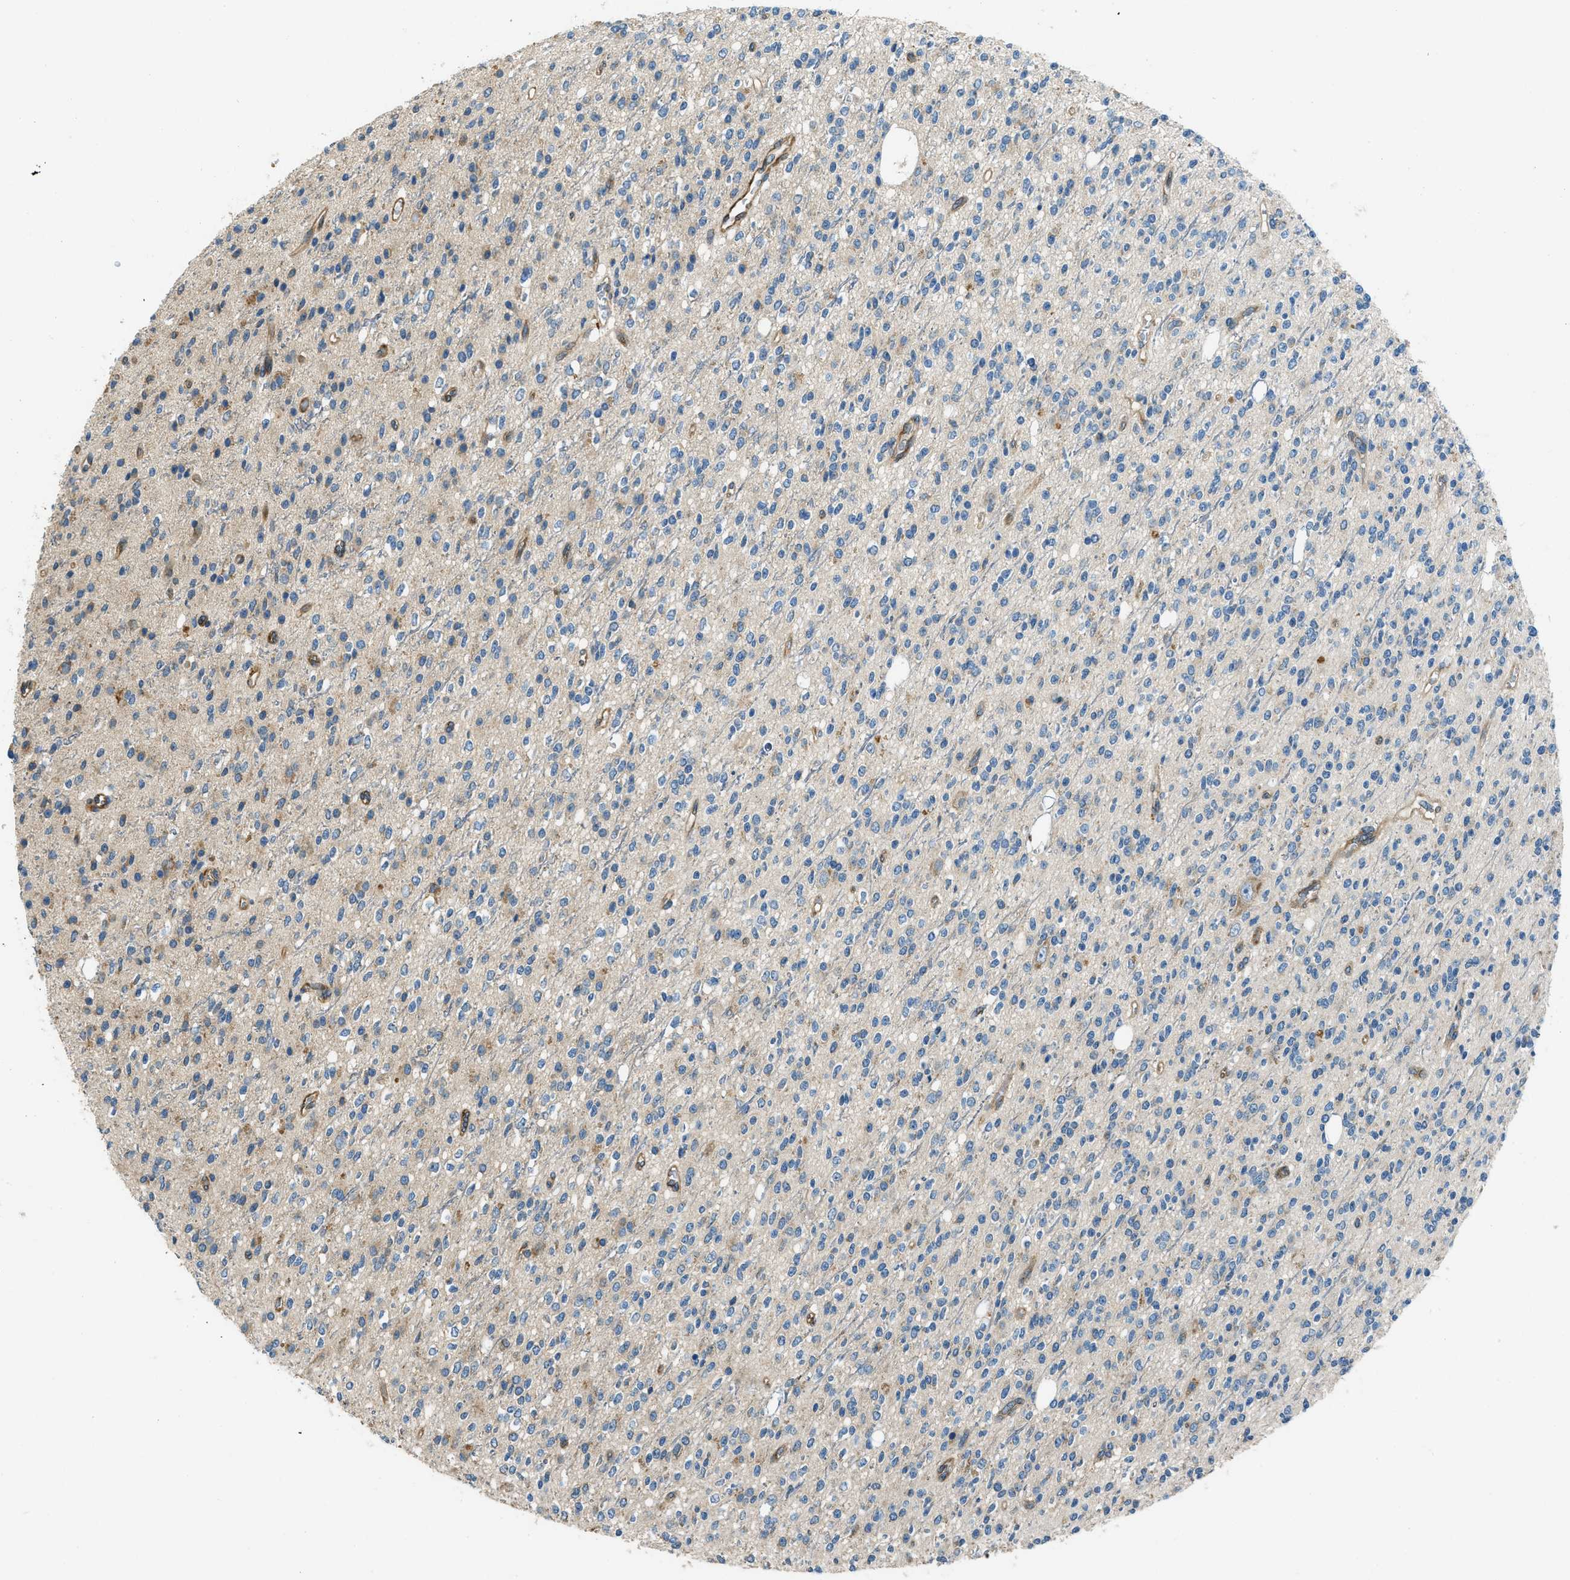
{"staining": {"intensity": "weak", "quantity": "<25%", "location": "cytoplasmic/membranous"}, "tissue": "glioma", "cell_type": "Tumor cells", "image_type": "cancer", "snomed": [{"axis": "morphology", "description": "Glioma, malignant, High grade"}, {"axis": "topography", "description": "Brain"}], "caption": "This photomicrograph is of glioma stained with immunohistochemistry to label a protein in brown with the nuclei are counter-stained blue. There is no positivity in tumor cells.", "gene": "GIMAP8", "patient": {"sex": "male", "age": 34}}